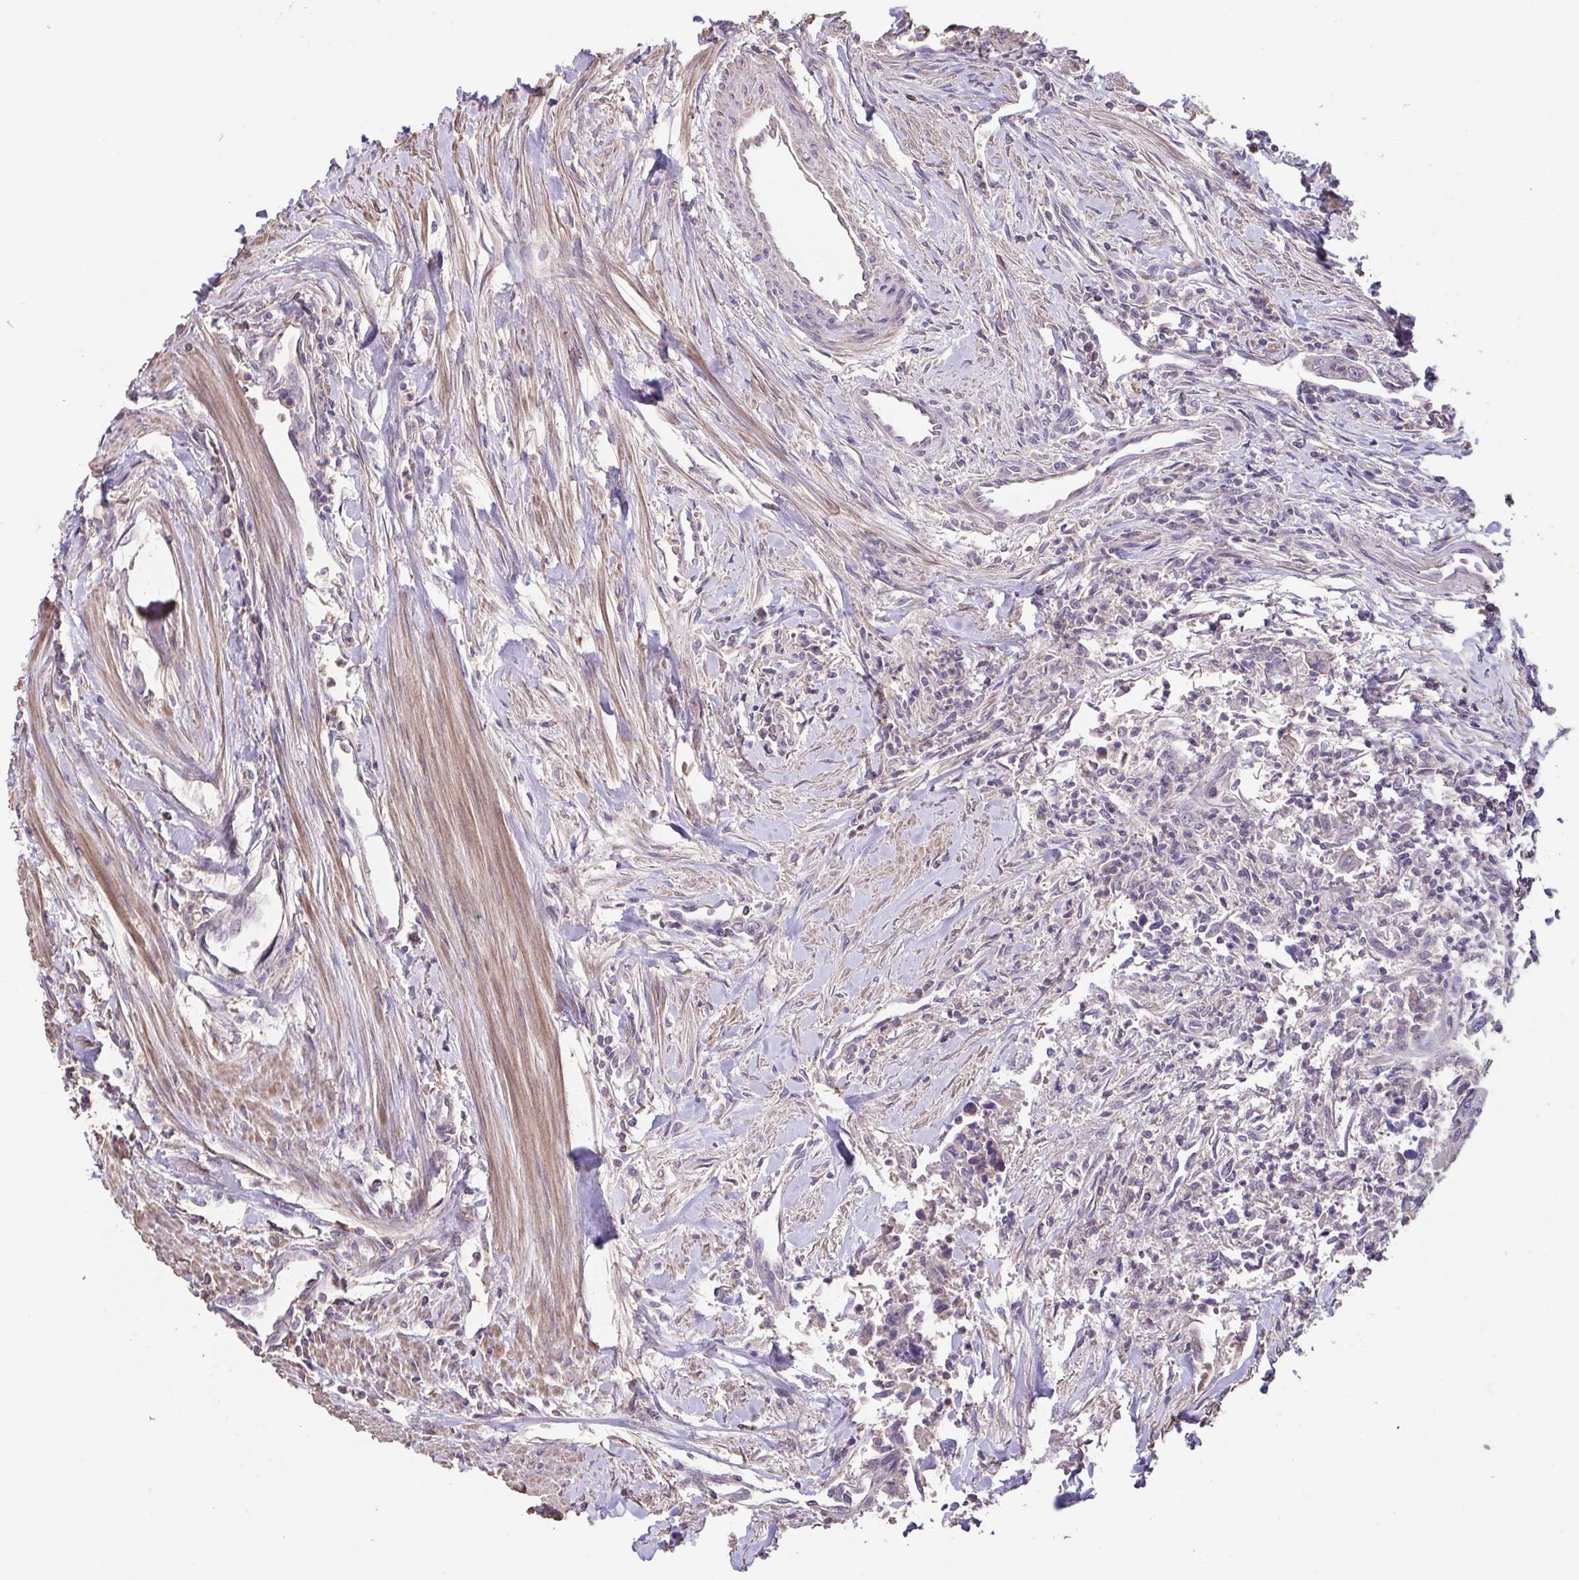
{"staining": {"intensity": "negative", "quantity": "none", "location": "none"}, "tissue": "colorectal cancer", "cell_type": "Tumor cells", "image_type": "cancer", "snomed": [{"axis": "morphology", "description": "Adenocarcinoma, NOS"}, {"axis": "topography", "description": "Colon"}], "caption": "An IHC micrograph of adenocarcinoma (colorectal) is shown. There is no staining in tumor cells of adenocarcinoma (colorectal). The staining was performed using DAB (3,3'-diaminobenzidine) to visualize the protein expression in brown, while the nuclei were stained in blue with hematoxylin (Magnification: 20x).", "gene": "ACTRT2", "patient": {"sex": "female", "age": 67}}